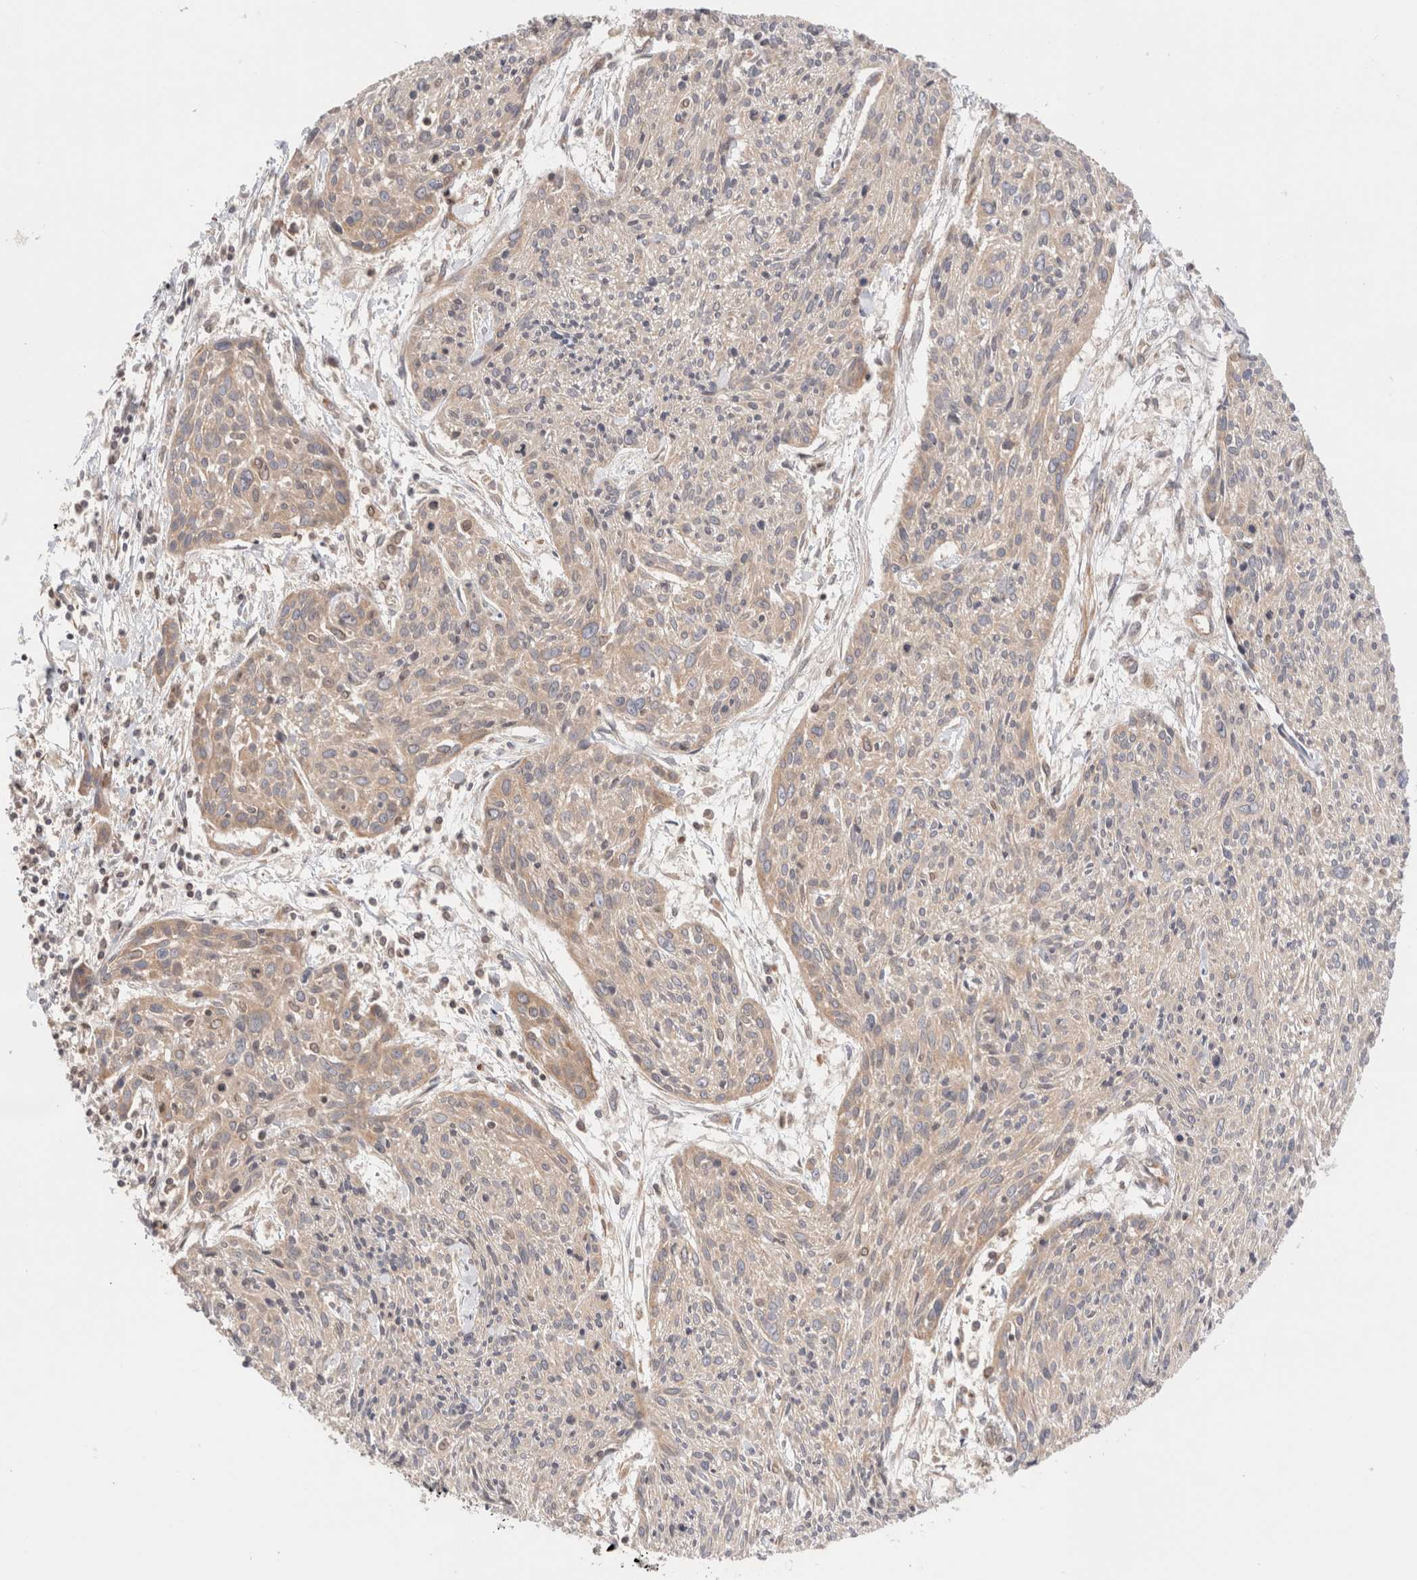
{"staining": {"intensity": "weak", "quantity": "25%-75%", "location": "cytoplasmic/membranous"}, "tissue": "cervical cancer", "cell_type": "Tumor cells", "image_type": "cancer", "snomed": [{"axis": "morphology", "description": "Squamous cell carcinoma, NOS"}, {"axis": "topography", "description": "Cervix"}], "caption": "The immunohistochemical stain labels weak cytoplasmic/membranous positivity in tumor cells of cervical cancer tissue.", "gene": "SIKE1", "patient": {"sex": "female", "age": 51}}